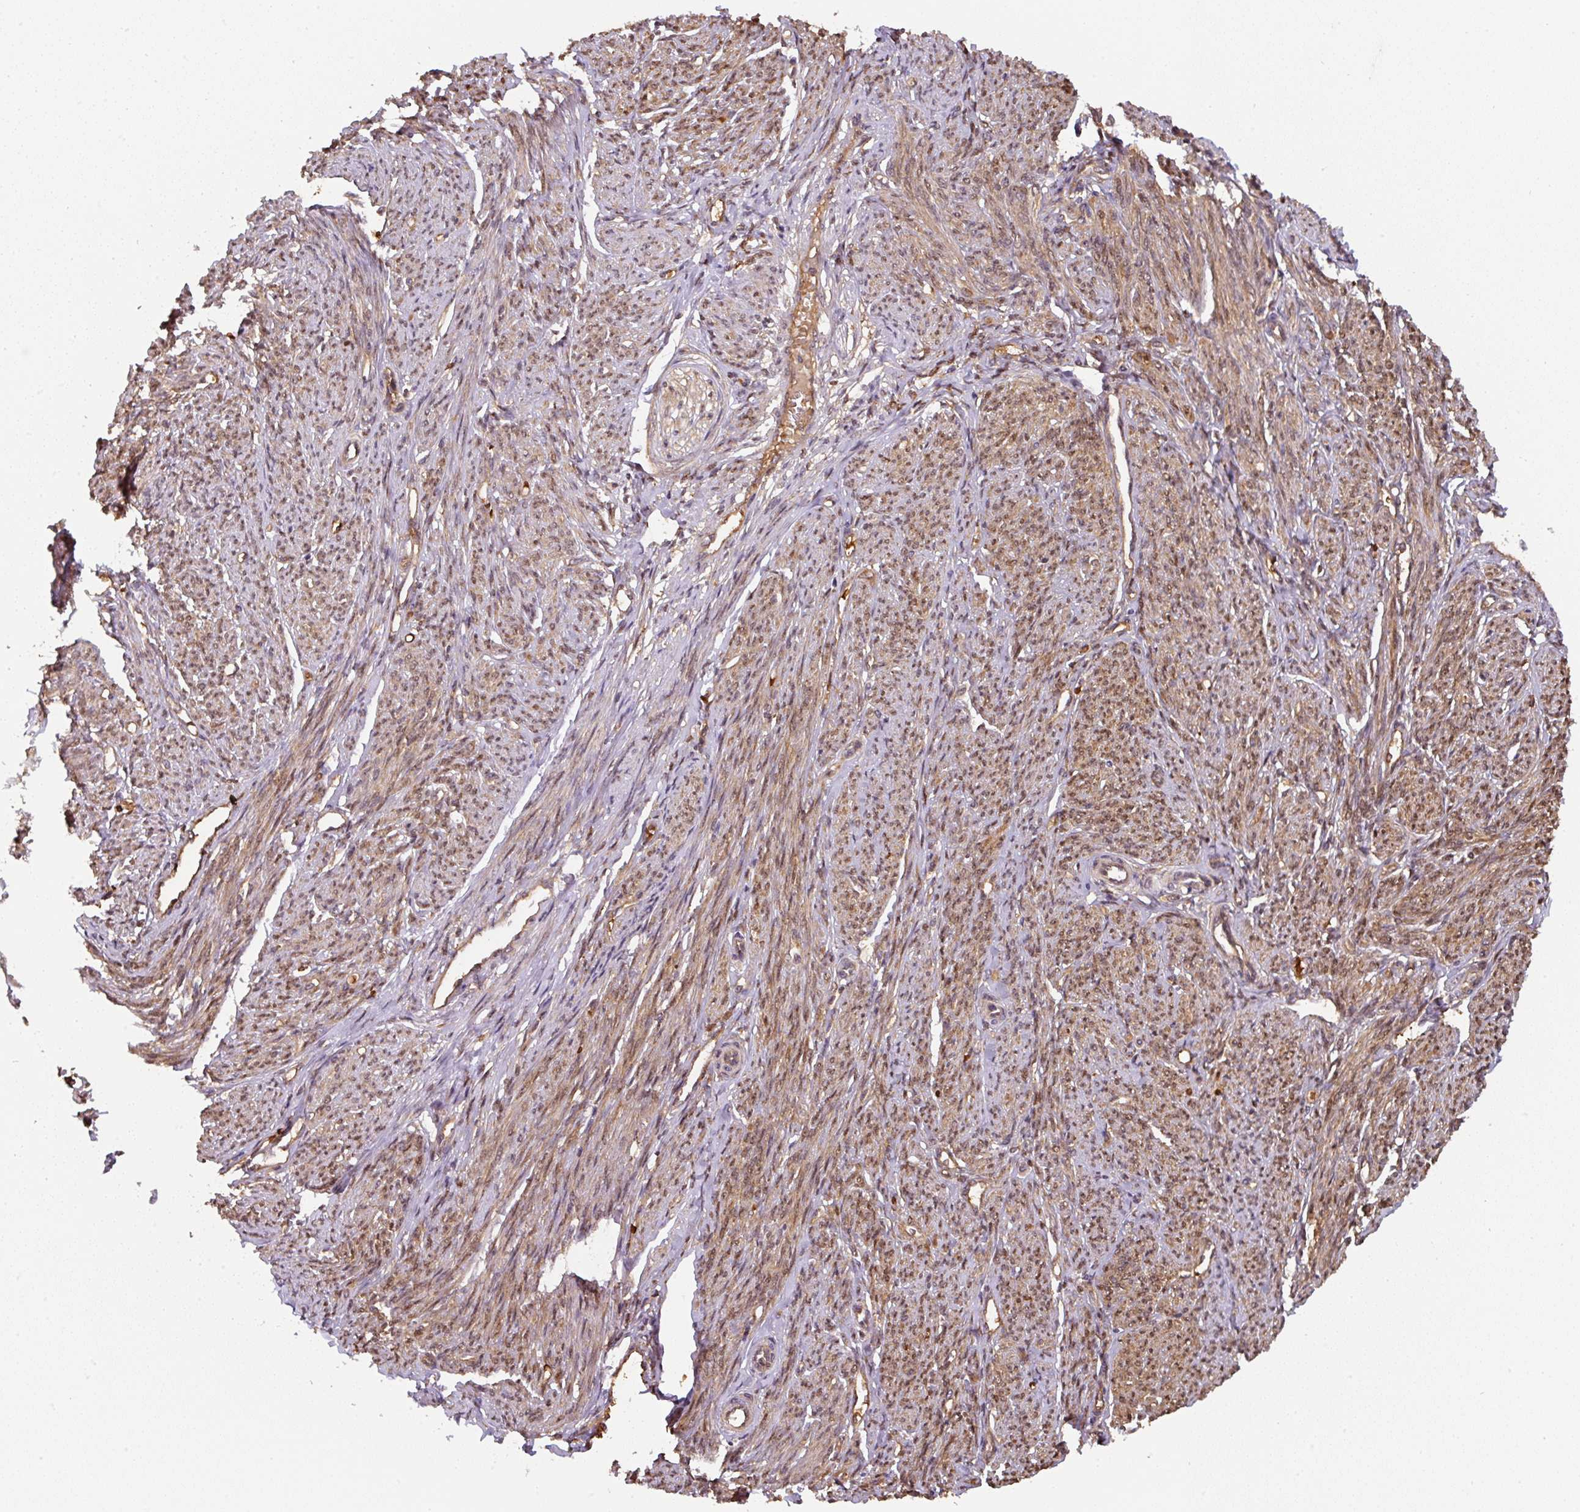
{"staining": {"intensity": "moderate", "quantity": "25%-75%", "location": "cytoplasmic/membranous,nuclear"}, "tissue": "smooth muscle", "cell_type": "Smooth muscle cells", "image_type": "normal", "snomed": [{"axis": "morphology", "description": "Normal tissue, NOS"}, {"axis": "topography", "description": "Smooth muscle"}], "caption": "Immunohistochemistry (IHC) of normal smooth muscle shows medium levels of moderate cytoplasmic/membranous,nuclear positivity in about 25%-75% of smooth muscle cells.", "gene": "ST13", "patient": {"sex": "female", "age": 65}}